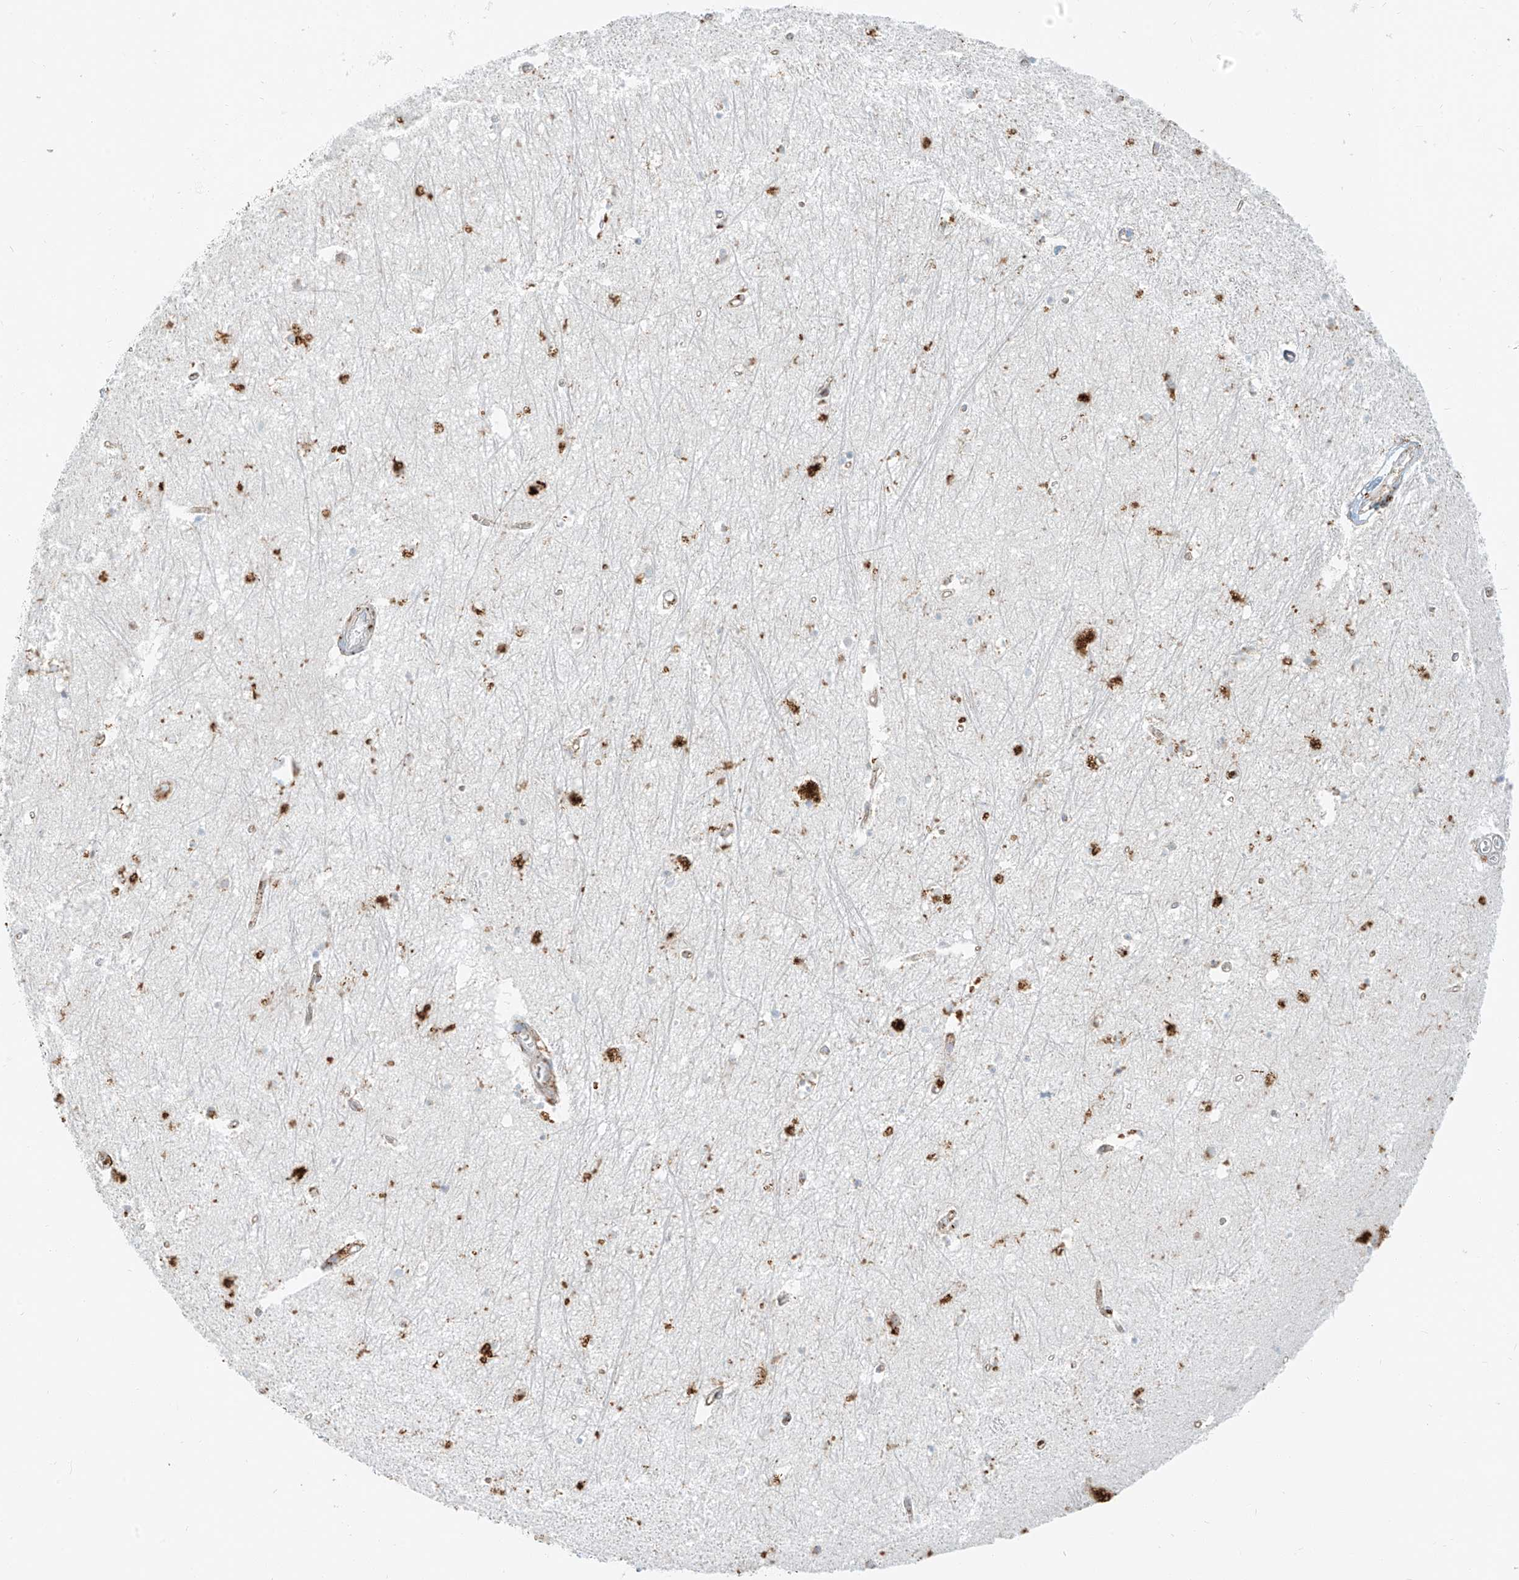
{"staining": {"intensity": "moderate", "quantity": "25%-75%", "location": "cytoplasmic/membranous"}, "tissue": "hippocampus", "cell_type": "Glial cells", "image_type": "normal", "snomed": [{"axis": "morphology", "description": "Normal tissue, NOS"}, {"axis": "topography", "description": "Hippocampus"}], "caption": "Immunohistochemical staining of normal hippocampus shows moderate cytoplasmic/membranous protein expression in about 25%-75% of glial cells.", "gene": "SLC35F6", "patient": {"sex": "female", "age": 64}}